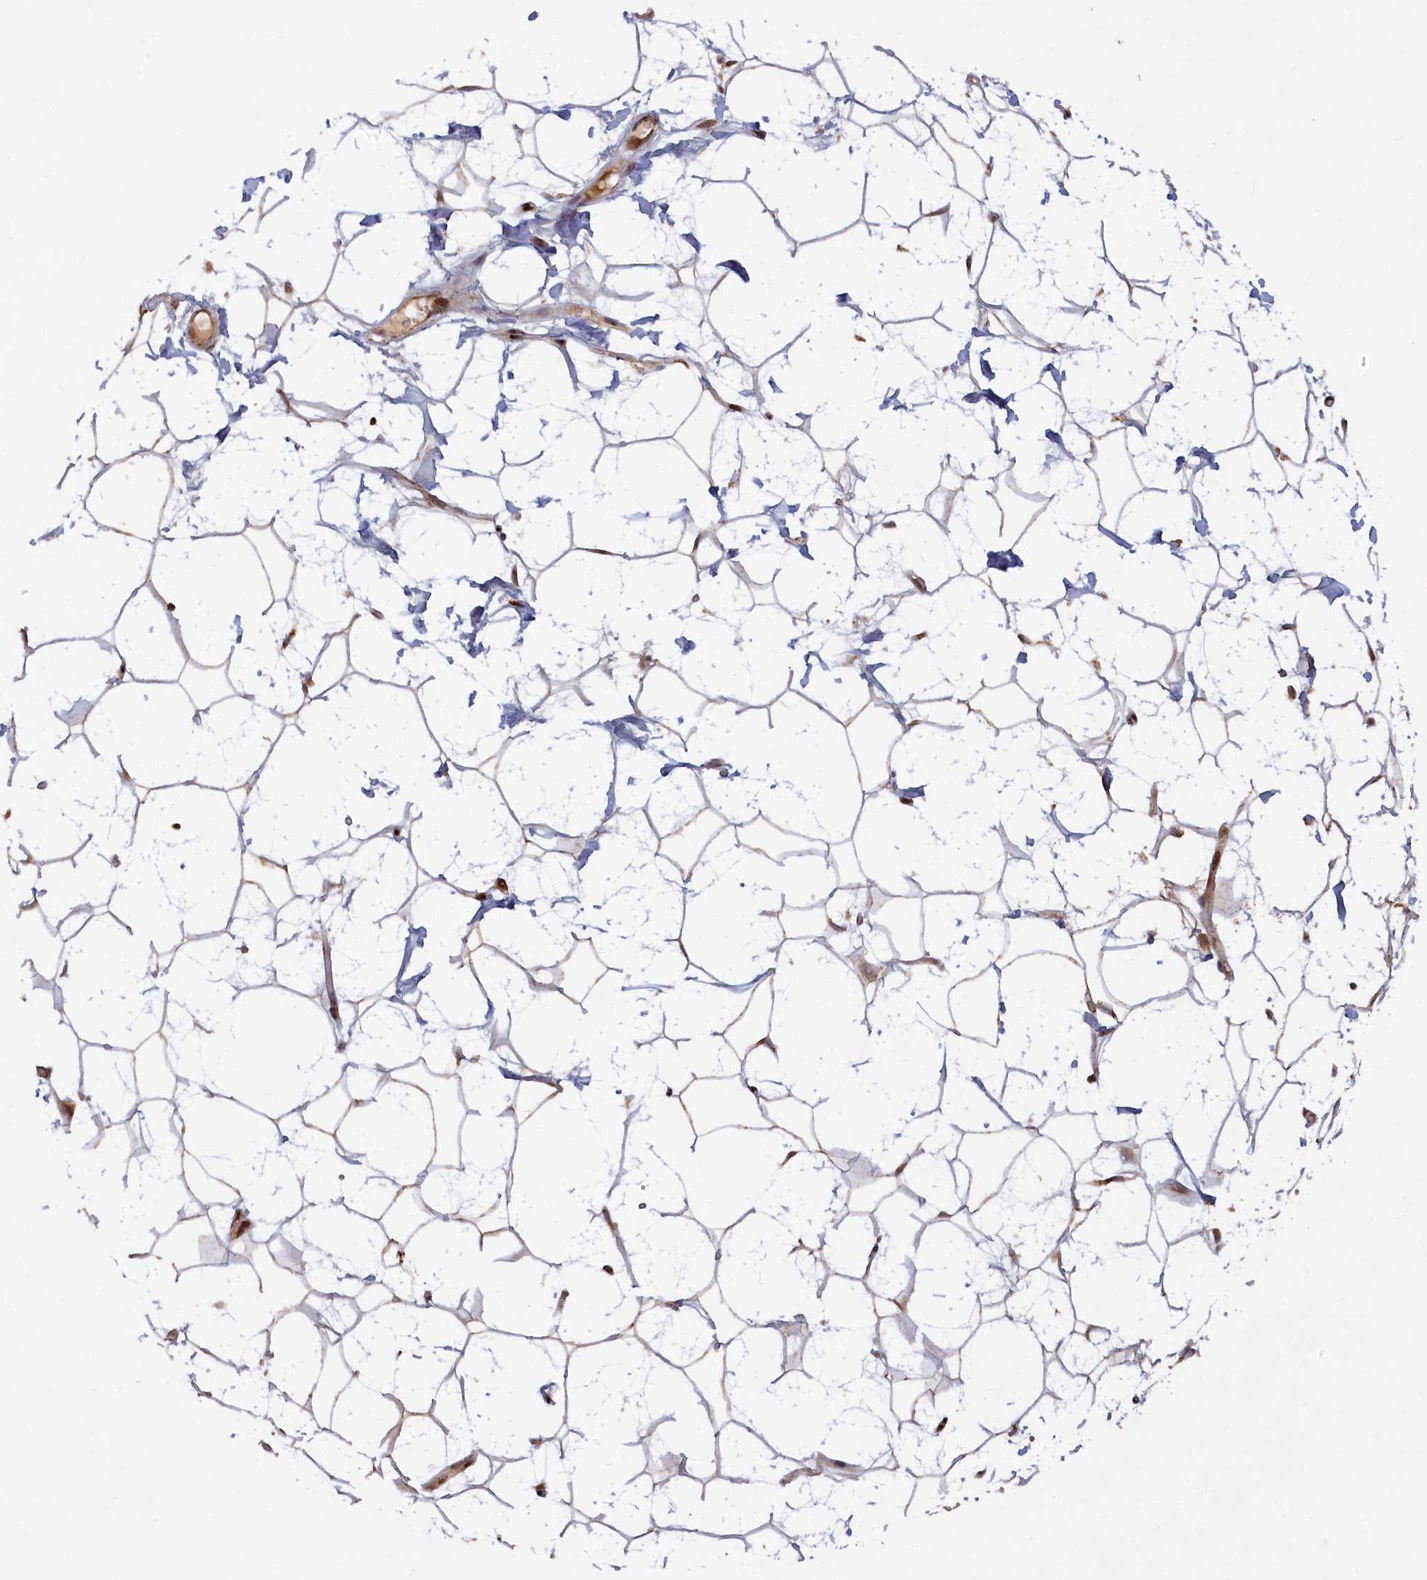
{"staining": {"intensity": "negative", "quantity": "none", "location": "none"}, "tissue": "adipose tissue", "cell_type": "Adipocytes", "image_type": "normal", "snomed": [{"axis": "morphology", "description": "Normal tissue, NOS"}, {"axis": "topography", "description": "Breast"}], "caption": "Immunohistochemical staining of benign adipose tissue exhibits no significant expression in adipocytes. The staining is performed using DAB brown chromogen with nuclei counter-stained in using hematoxylin.", "gene": "PLA2G10", "patient": {"sex": "female", "age": 26}}